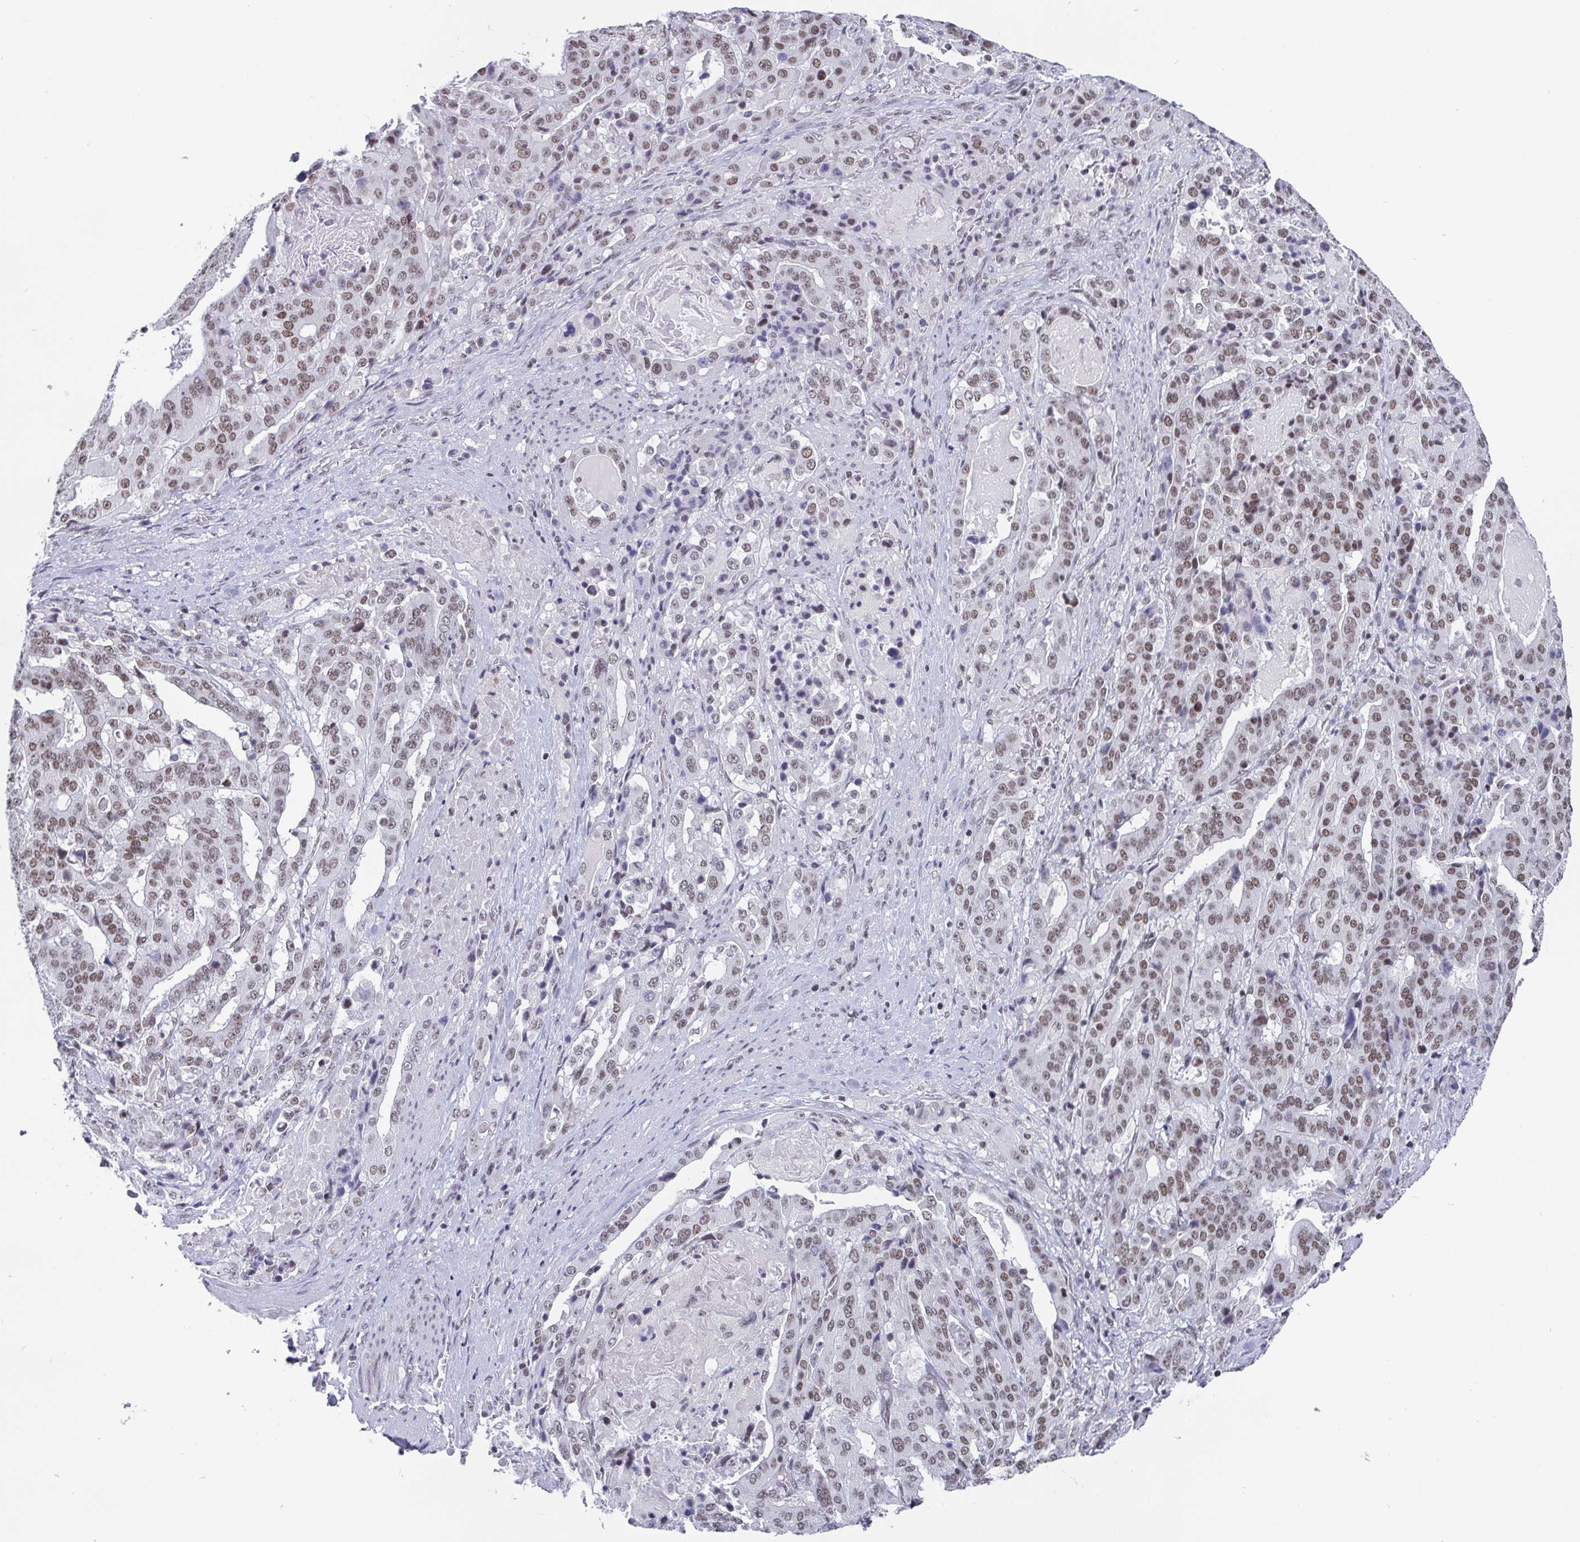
{"staining": {"intensity": "weak", "quantity": ">75%", "location": "nuclear"}, "tissue": "stomach cancer", "cell_type": "Tumor cells", "image_type": "cancer", "snomed": [{"axis": "morphology", "description": "Adenocarcinoma, NOS"}, {"axis": "topography", "description": "Stomach"}], "caption": "Human stomach cancer (adenocarcinoma) stained for a protein (brown) reveals weak nuclear positive expression in approximately >75% of tumor cells.", "gene": "CTCF", "patient": {"sex": "male", "age": 48}}